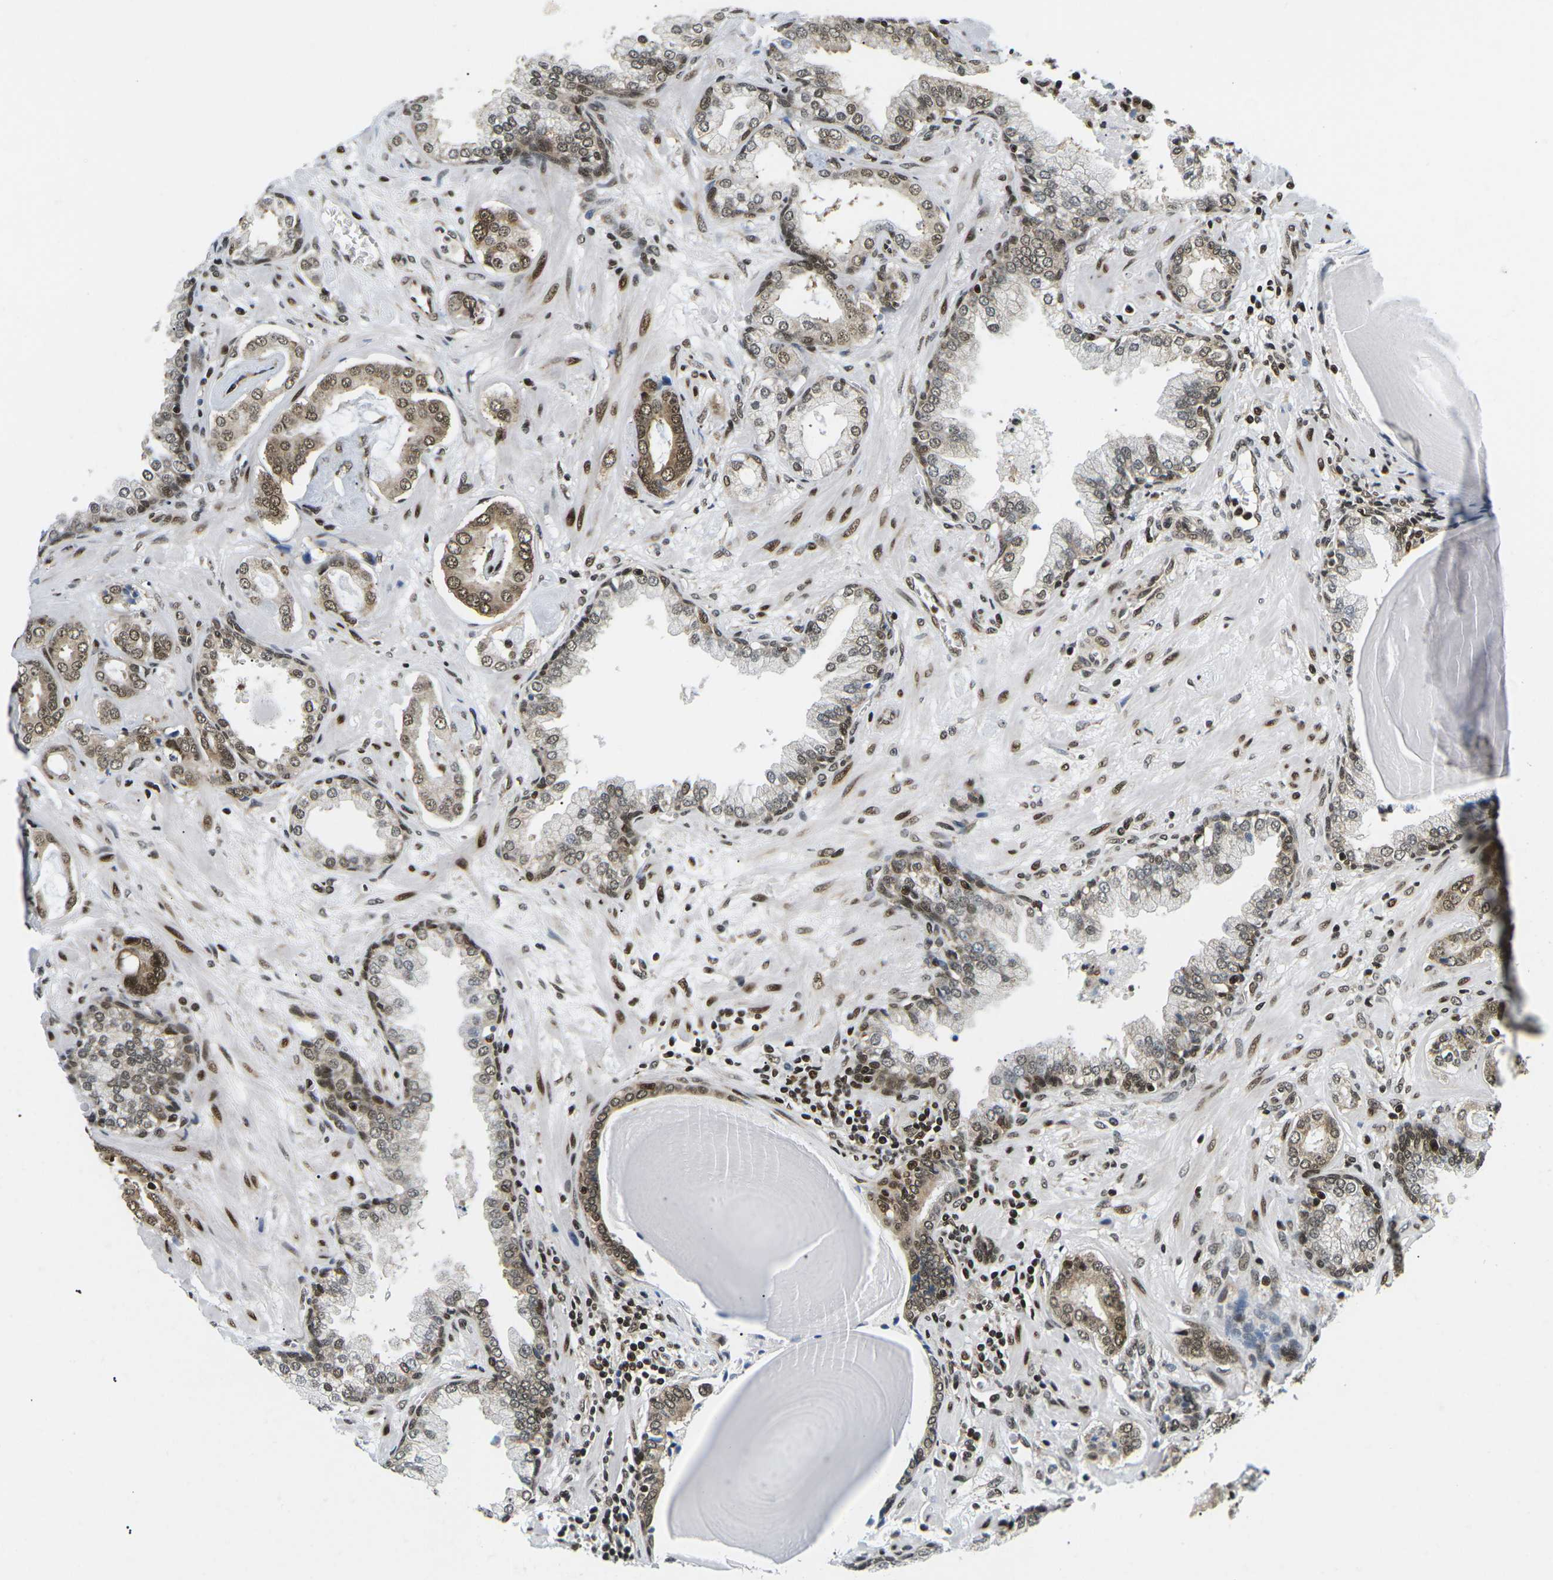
{"staining": {"intensity": "moderate", "quantity": "25%-75%", "location": "cytoplasmic/membranous,nuclear"}, "tissue": "prostate cancer", "cell_type": "Tumor cells", "image_type": "cancer", "snomed": [{"axis": "morphology", "description": "Adenocarcinoma, Low grade"}, {"axis": "topography", "description": "Prostate"}], "caption": "IHC (DAB (3,3'-diaminobenzidine)) staining of human low-grade adenocarcinoma (prostate) shows moderate cytoplasmic/membranous and nuclear protein staining in about 25%-75% of tumor cells.", "gene": "CELF1", "patient": {"sex": "male", "age": 53}}